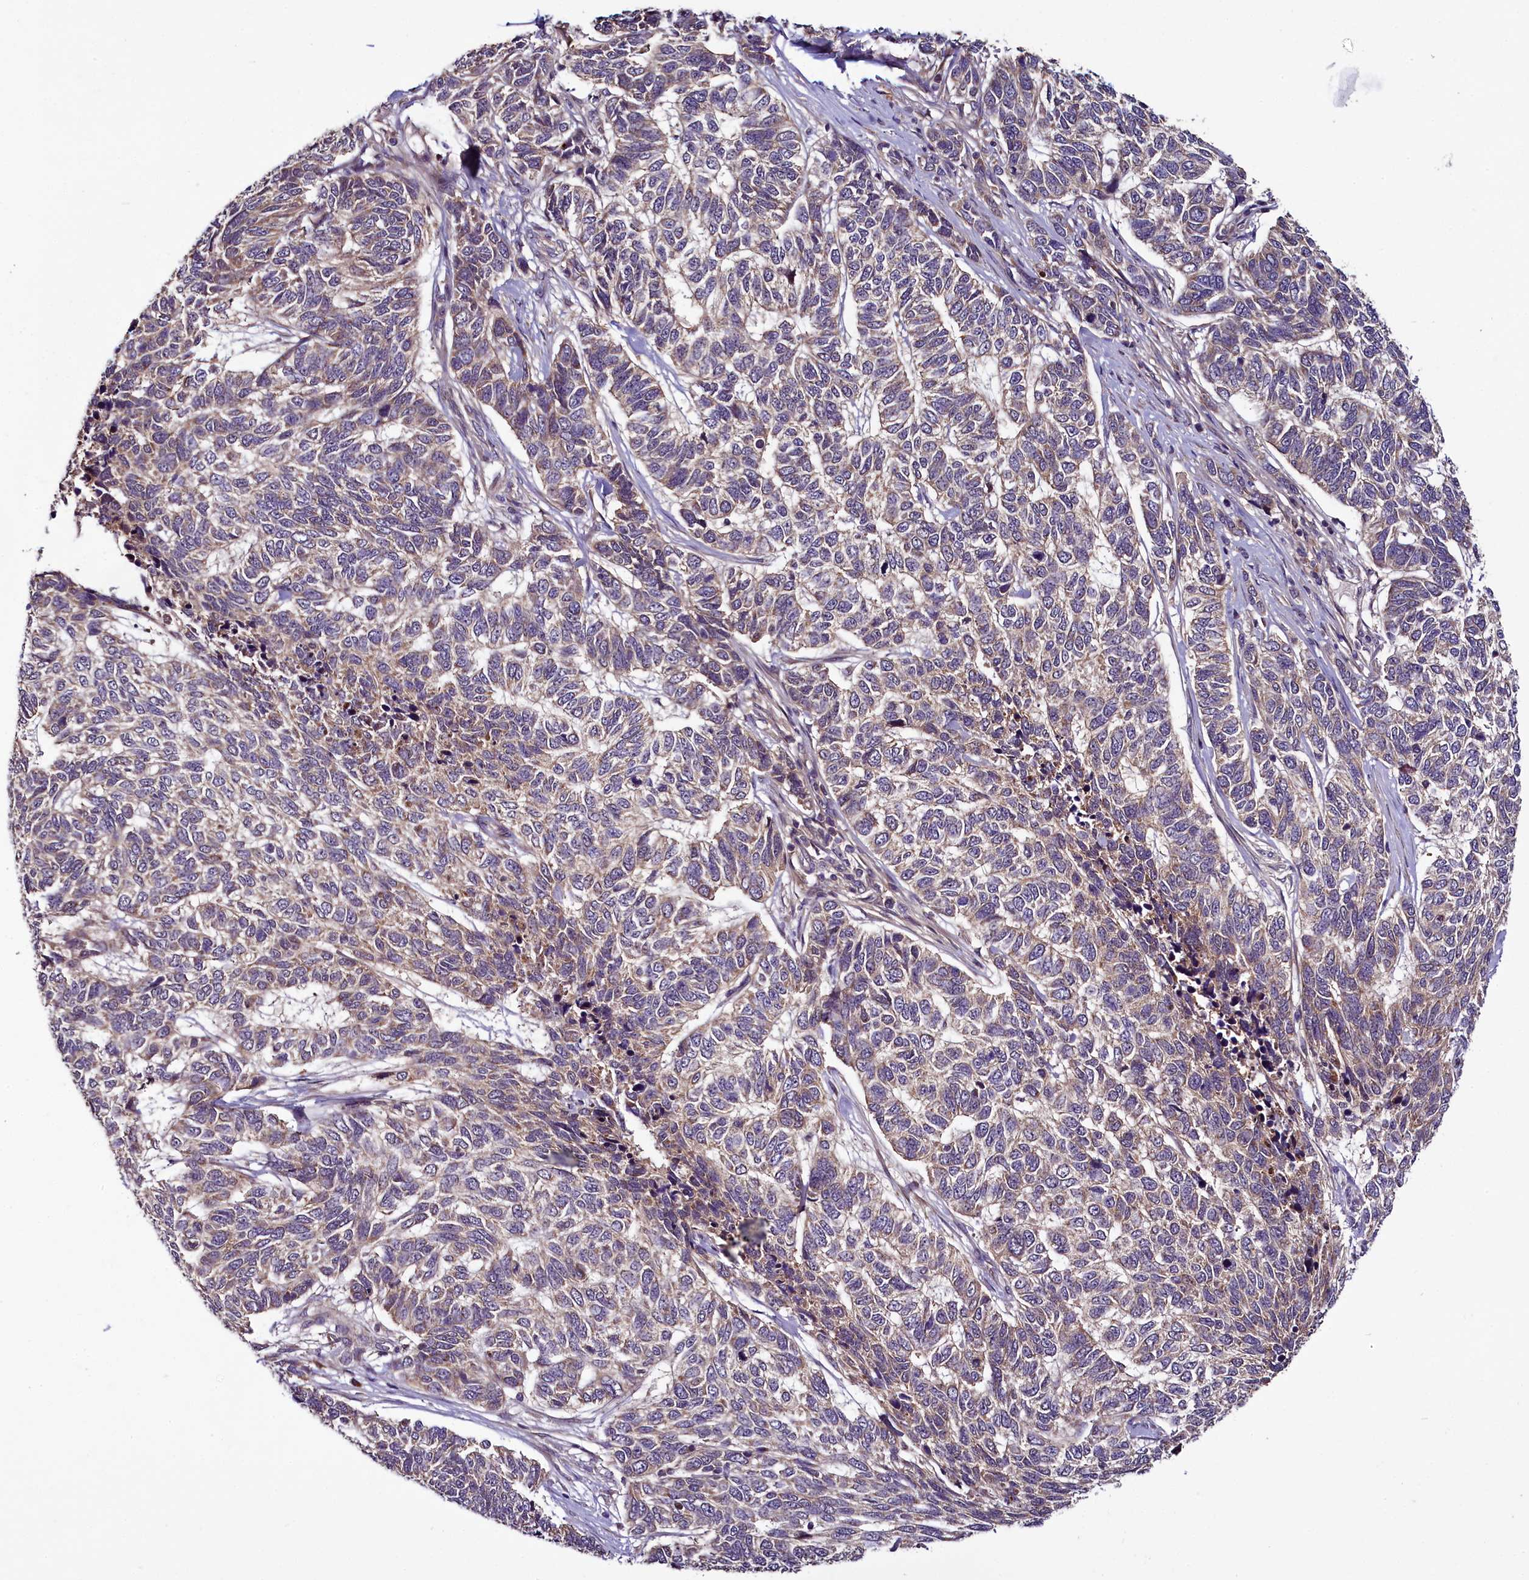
{"staining": {"intensity": "weak", "quantity": "<25%", "location": "cytoplasmic/membranous"}, "tissue": "skin cancer", "cell_type": "Tumor cells", "image_type": "cancer", "snomed": [{"axis": "morphology", "description": "Basal cell carcinoma"}, {"axis": "topography", "description": "Skin"}], "caption": "Human skin basal cell carcinoma stained for a protein using IHC demonstrates no positivity in tumor cells.", "gene": "RPUSD2", "patient": {"sex": "female", "age": 65}}